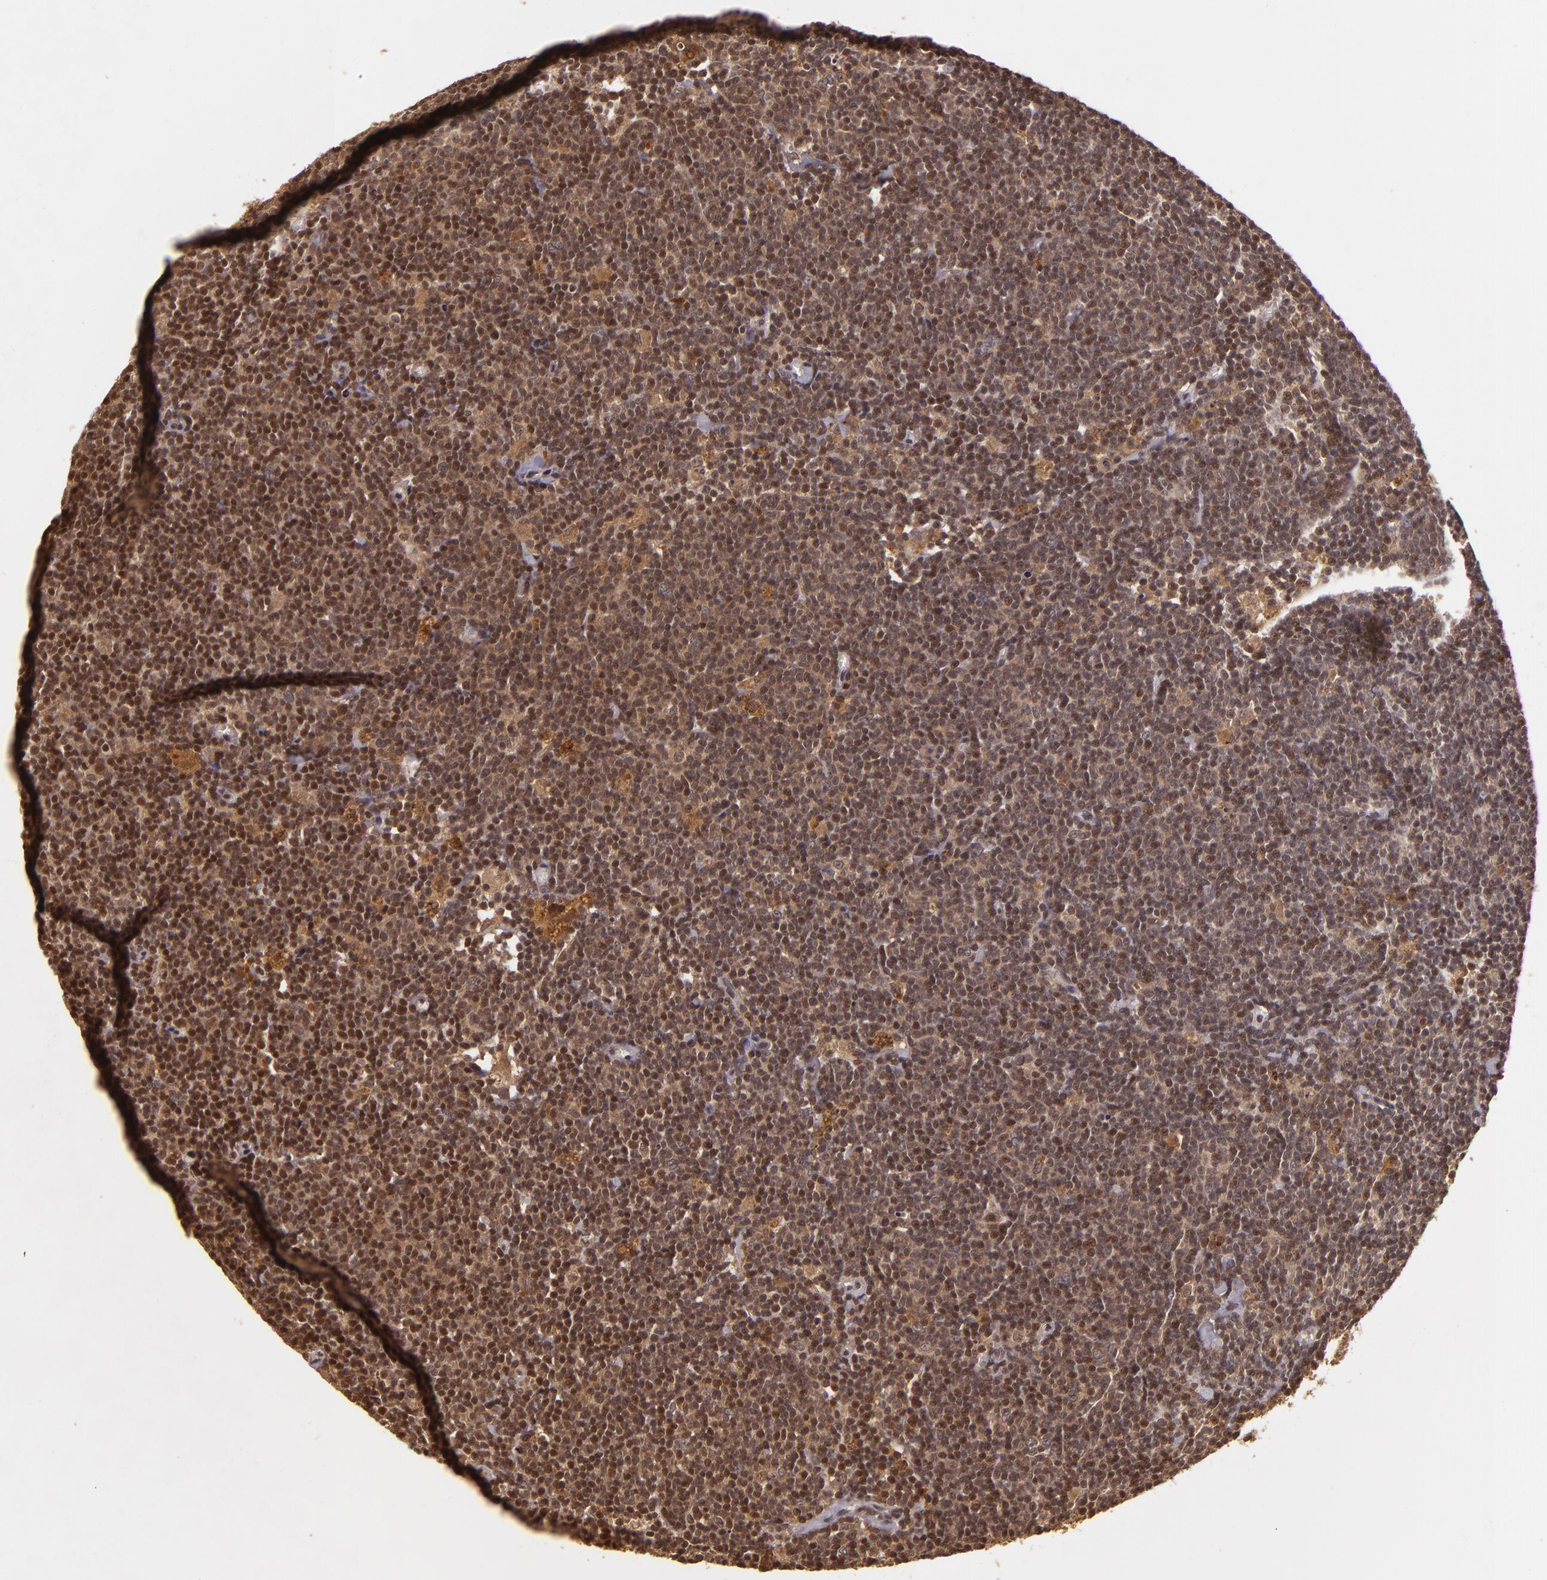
{"staining": {"intensity": "moderate", "quantity": ">75%", "location": "cytoplasmic/membranous,nuclear"}, "tissue": "lymphoma", "cell_type": "Tumor cells", "image_type": "cancer", "snomed": [{"axis": "morphology", "description": "Malignant lymphoma, non-Hodgkin's type, Low grade"}, {"axis": "topography", "description": "Lymph node"}], "caption": "High-power microscopy captured an immunohistochemistry histopathology image of low-grade malignant lymphoma, non-Hodgkin's type, revealing moderate cytoplasmic/membranous and nuclear expression in about >75% of tumor cells.", "gene": "TXNRD2", "patient": {"sex": "male", "age": 65}}